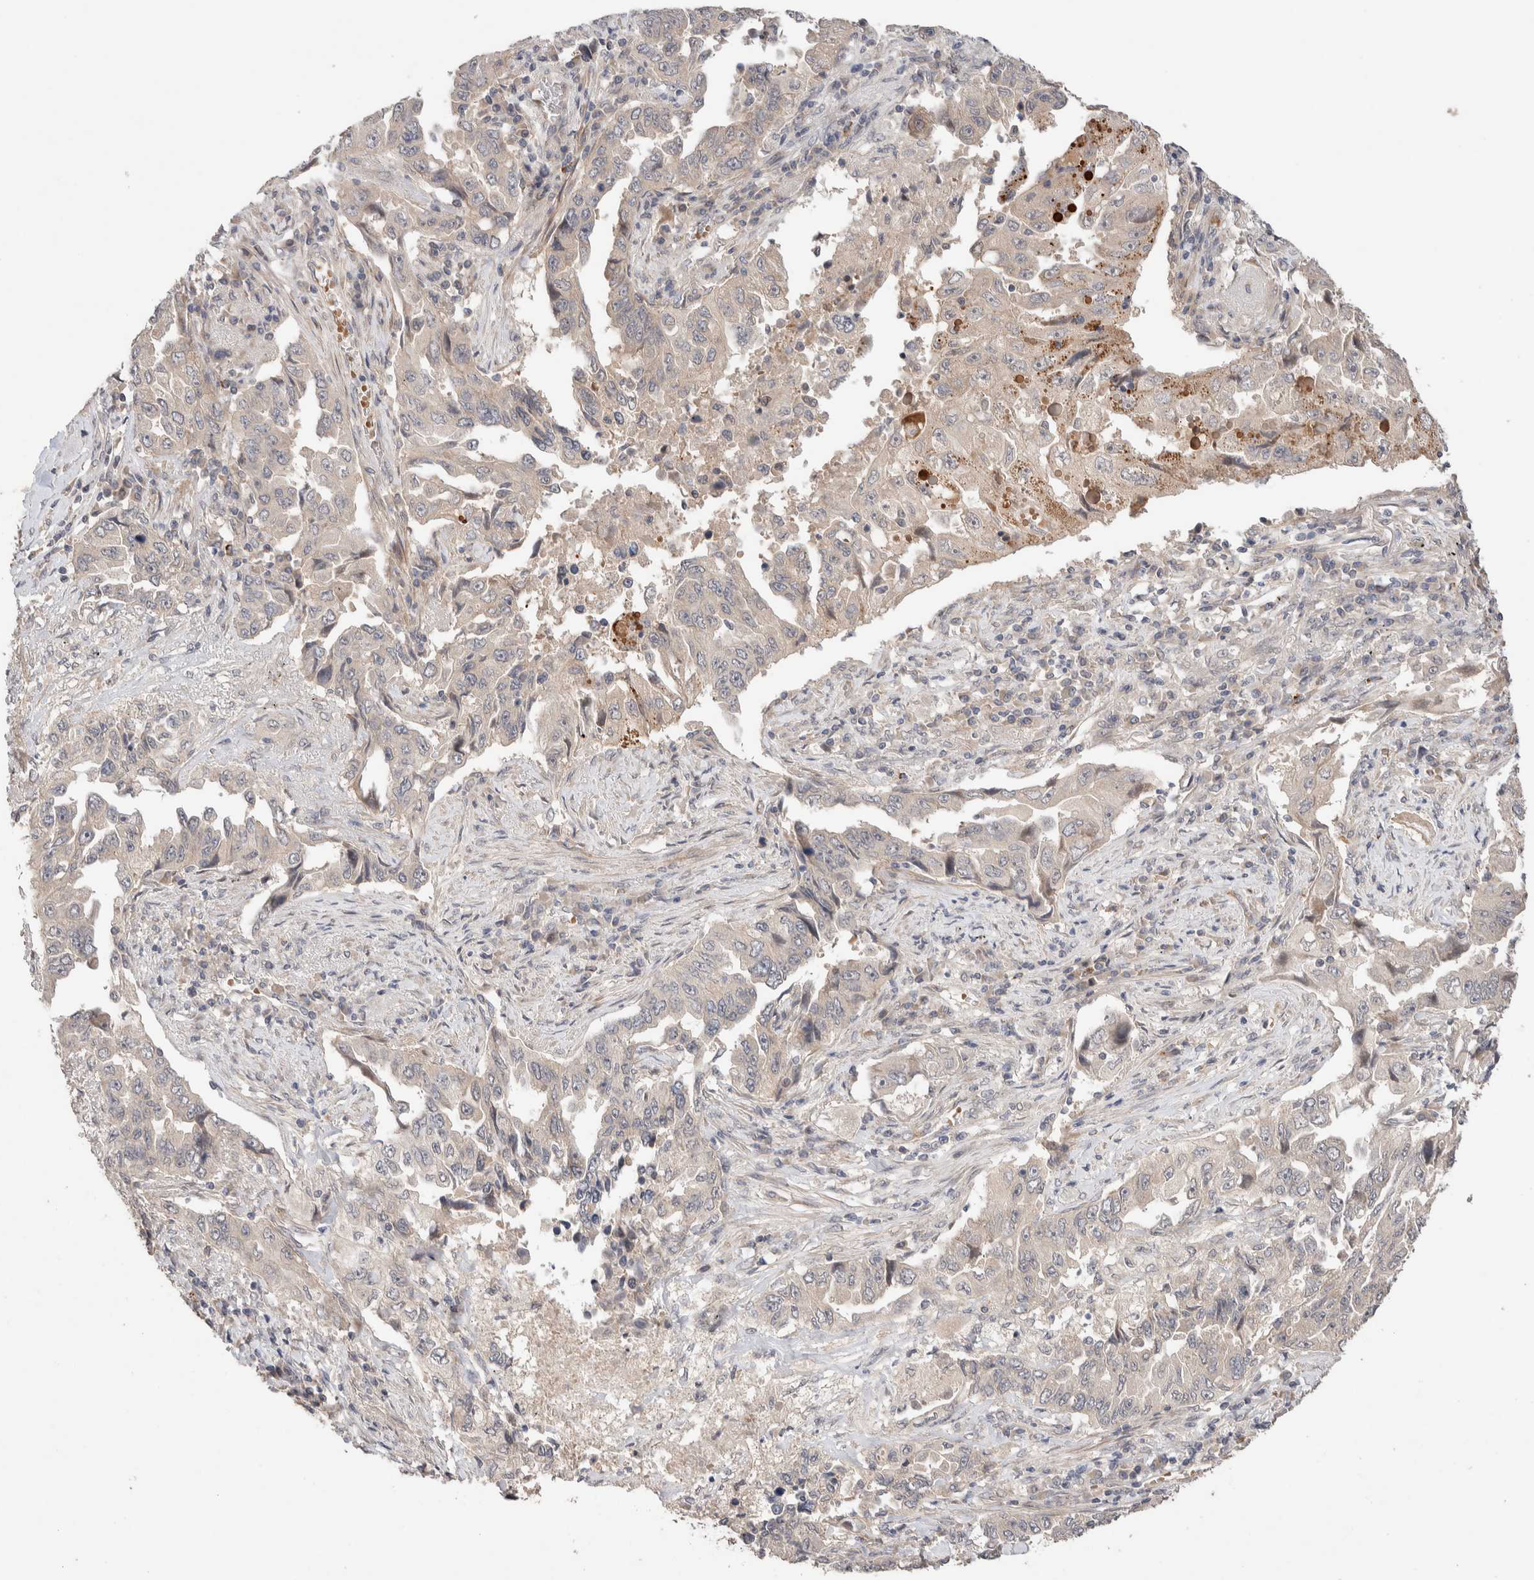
{"staining": {"intensity": "negative", "quantity": "none", "location": "none"}, "tissue": "lung cancer", "cell_type": "Tumor cells", "image_type": "cancer", "snomed": [{"axis": "morphology", "description": "Adenocarcinoma, NOS"}, {"axis": "topography", "description": "Lung"}], "caption": "Immunohistochemistry histopathology image of human lung cancer stained for a protein (brown), which exhibits no staining in tumor cells.", "gene": "CASK", "patient": {"sex": "female", "age": 51}}